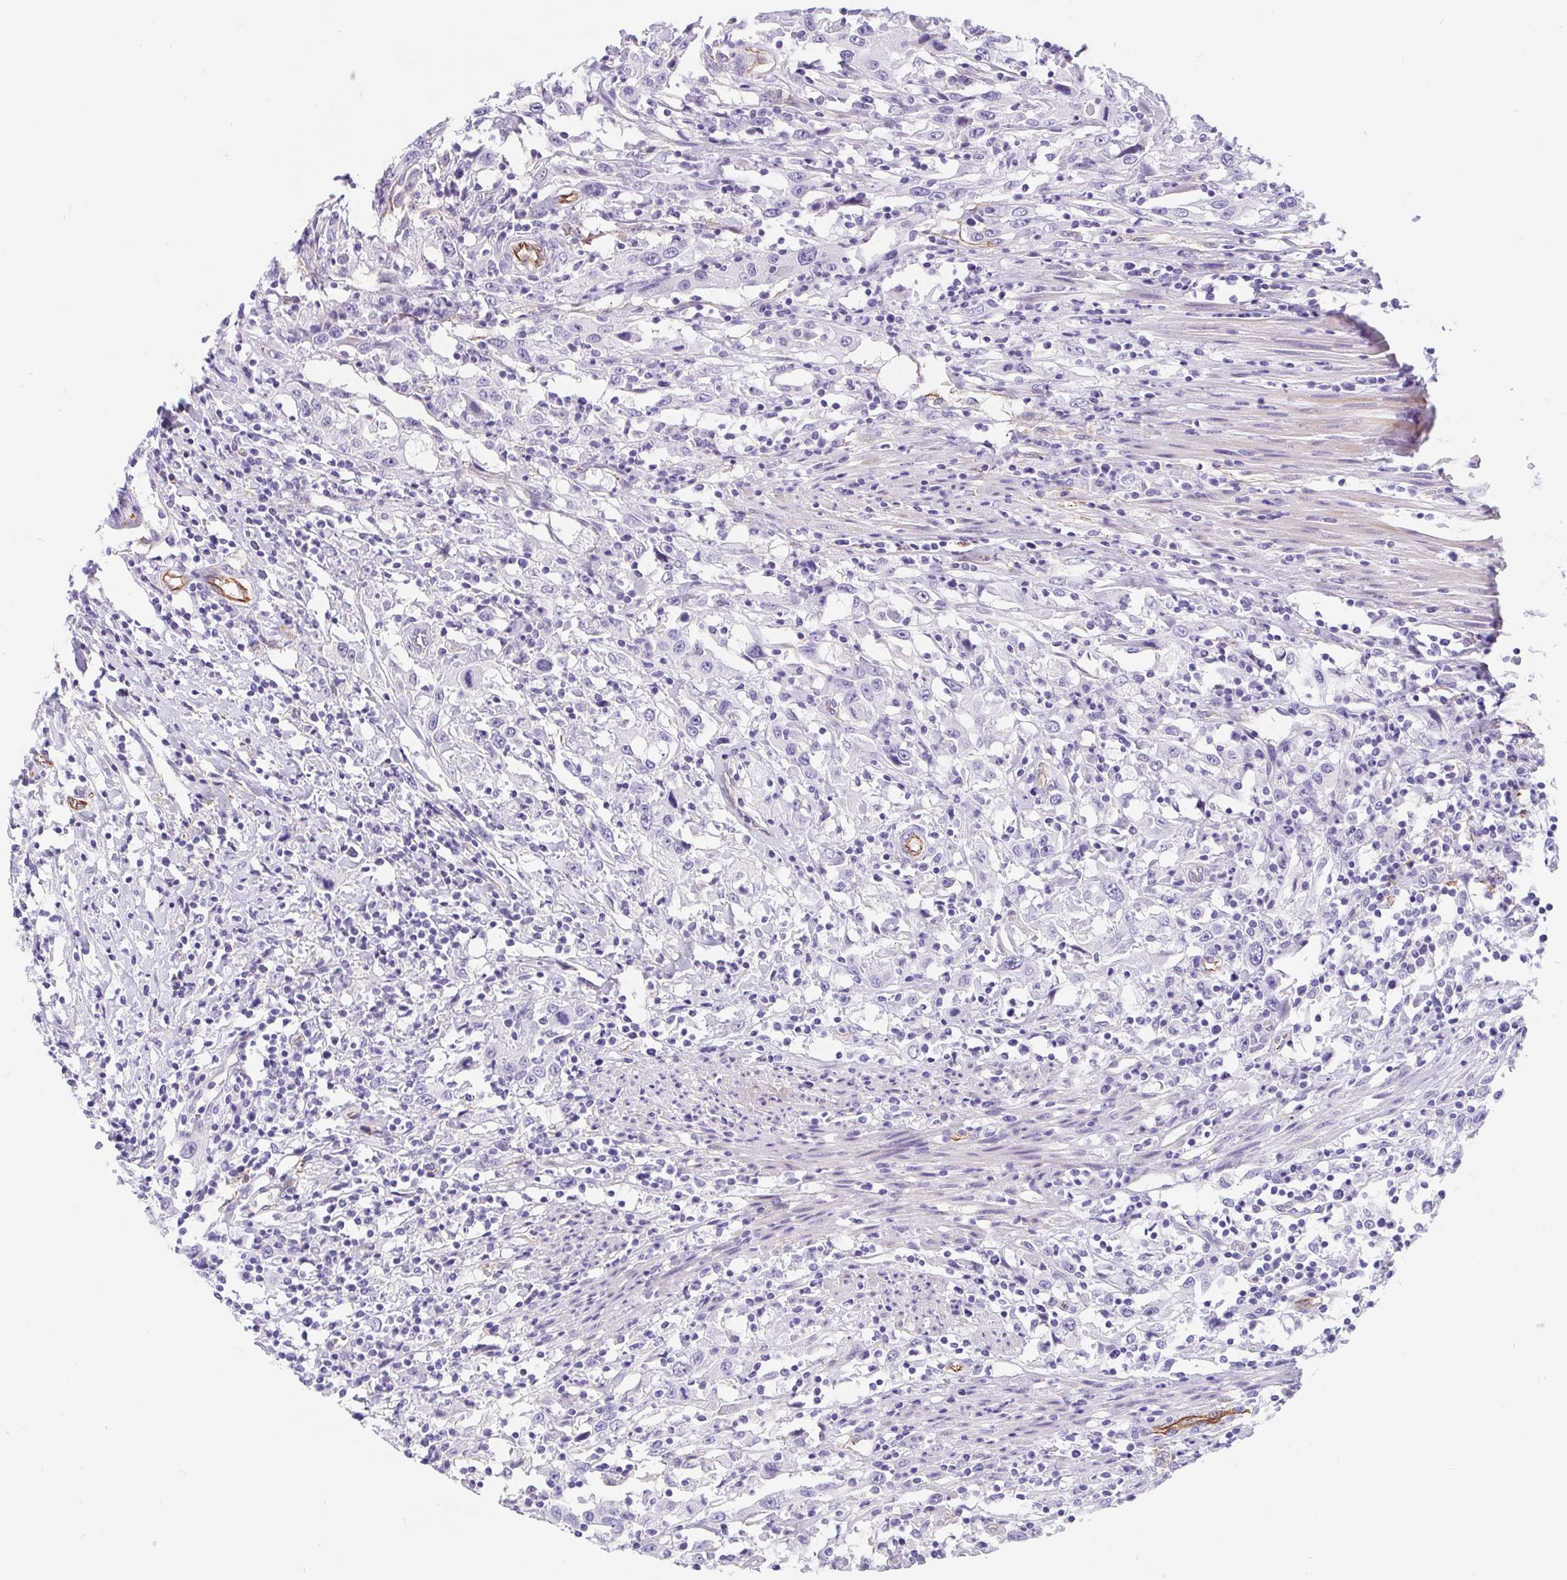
{"staining": {"intensity": "negative", "quantity": "none", "location": "none"}, "tissue": "urothelial cancer", "cell_type": "Tumor cells", "image_type": "cancer", "snomed": [{"axis": "morphology", "description": "Urothelial carcinoma, High grade"}, {"axis": "topography", "description": "Urinary bladder"}], "caption": "Immunohistochemistry of human urothelial cancer demonstrates no expression in tumor cells.", "gene": "LIMCH1", "patient": {"sex": "male", "age": 61}}